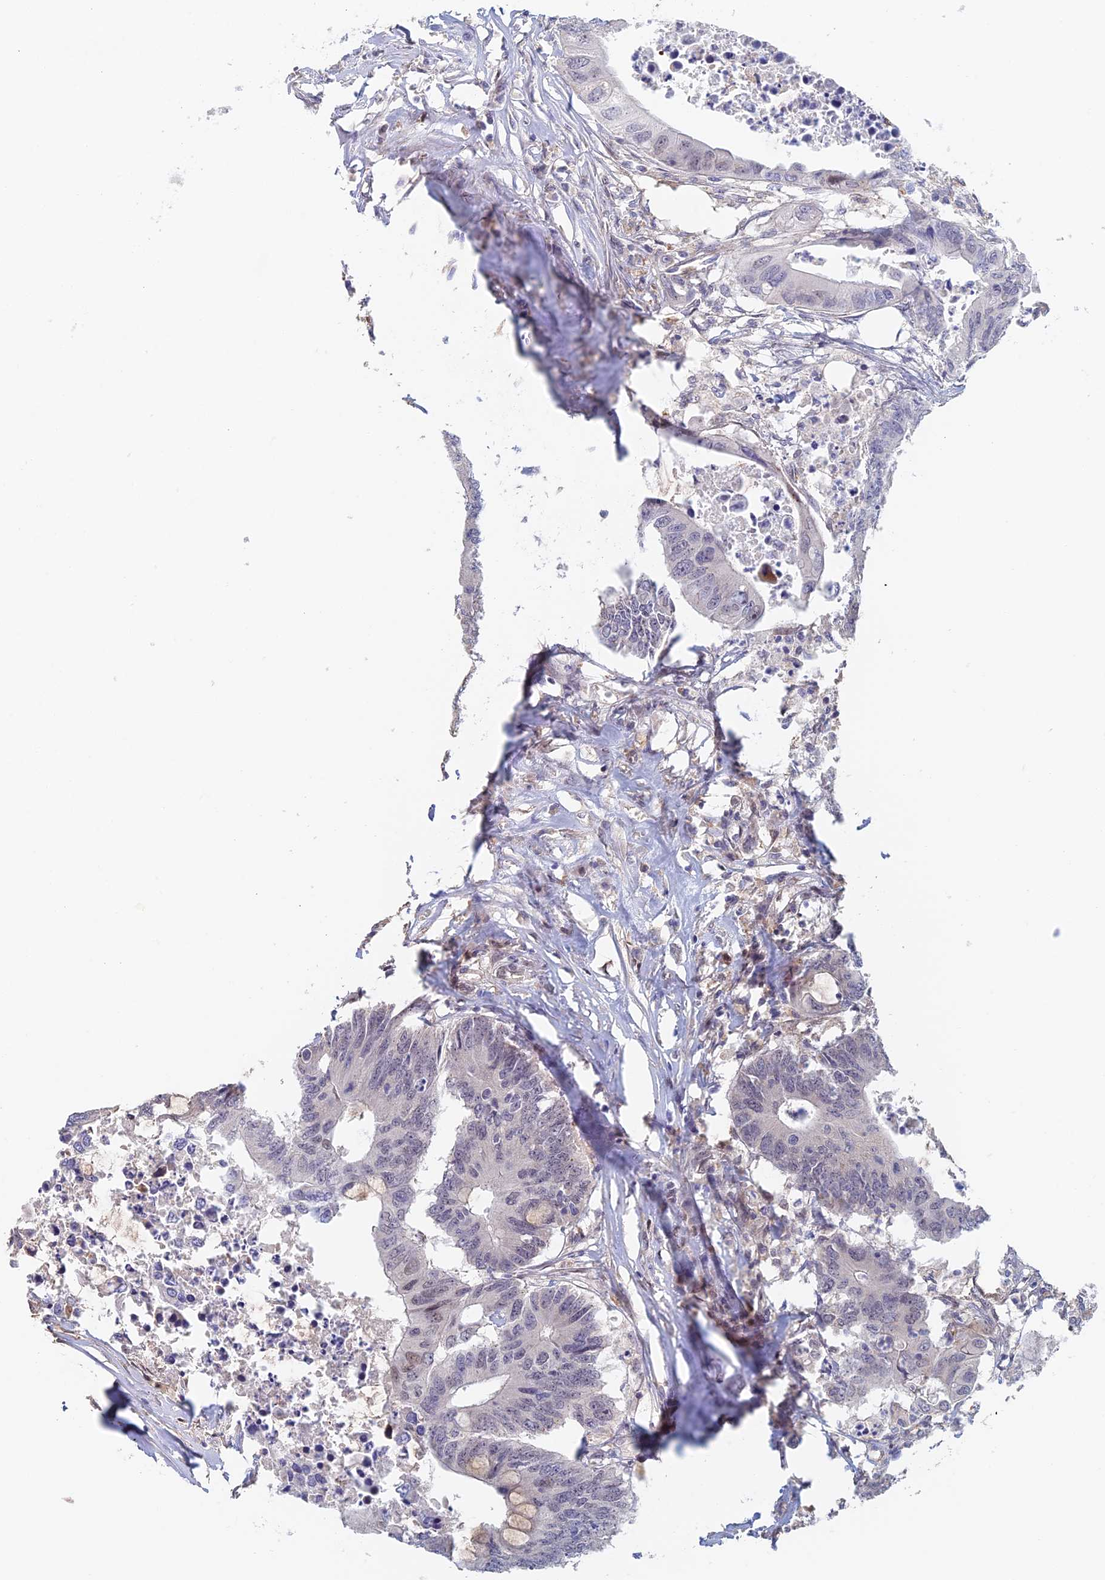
{"staining": {"intensity": "weak", "quantity": "<25%", "location": "nuclear"}, "tissue": "colorectal cancer", "cell_type": "Tumor cells", "image_type": "cancer", "snomed": [{"axis": "morphology", "description": "Adenocarcinoma, NOS"}, {"axis": "topography", "description": "Colon"}], "caption": "An immunohistochemistry histopathology image of colorectal cancer (adenocarcinoma) is shown. There is no staining in tumor cells of colorectal cancer (adenocarcinoma). The staining was performed using DAB (3,3'-diaminobenzidine) to visualize the protein expression in brown, while the nuclei were stained in blue with hematoxylin (Magnification: 20x).", "gene": "ZUP1", "patient": {"sex": "male", "age": 71}}